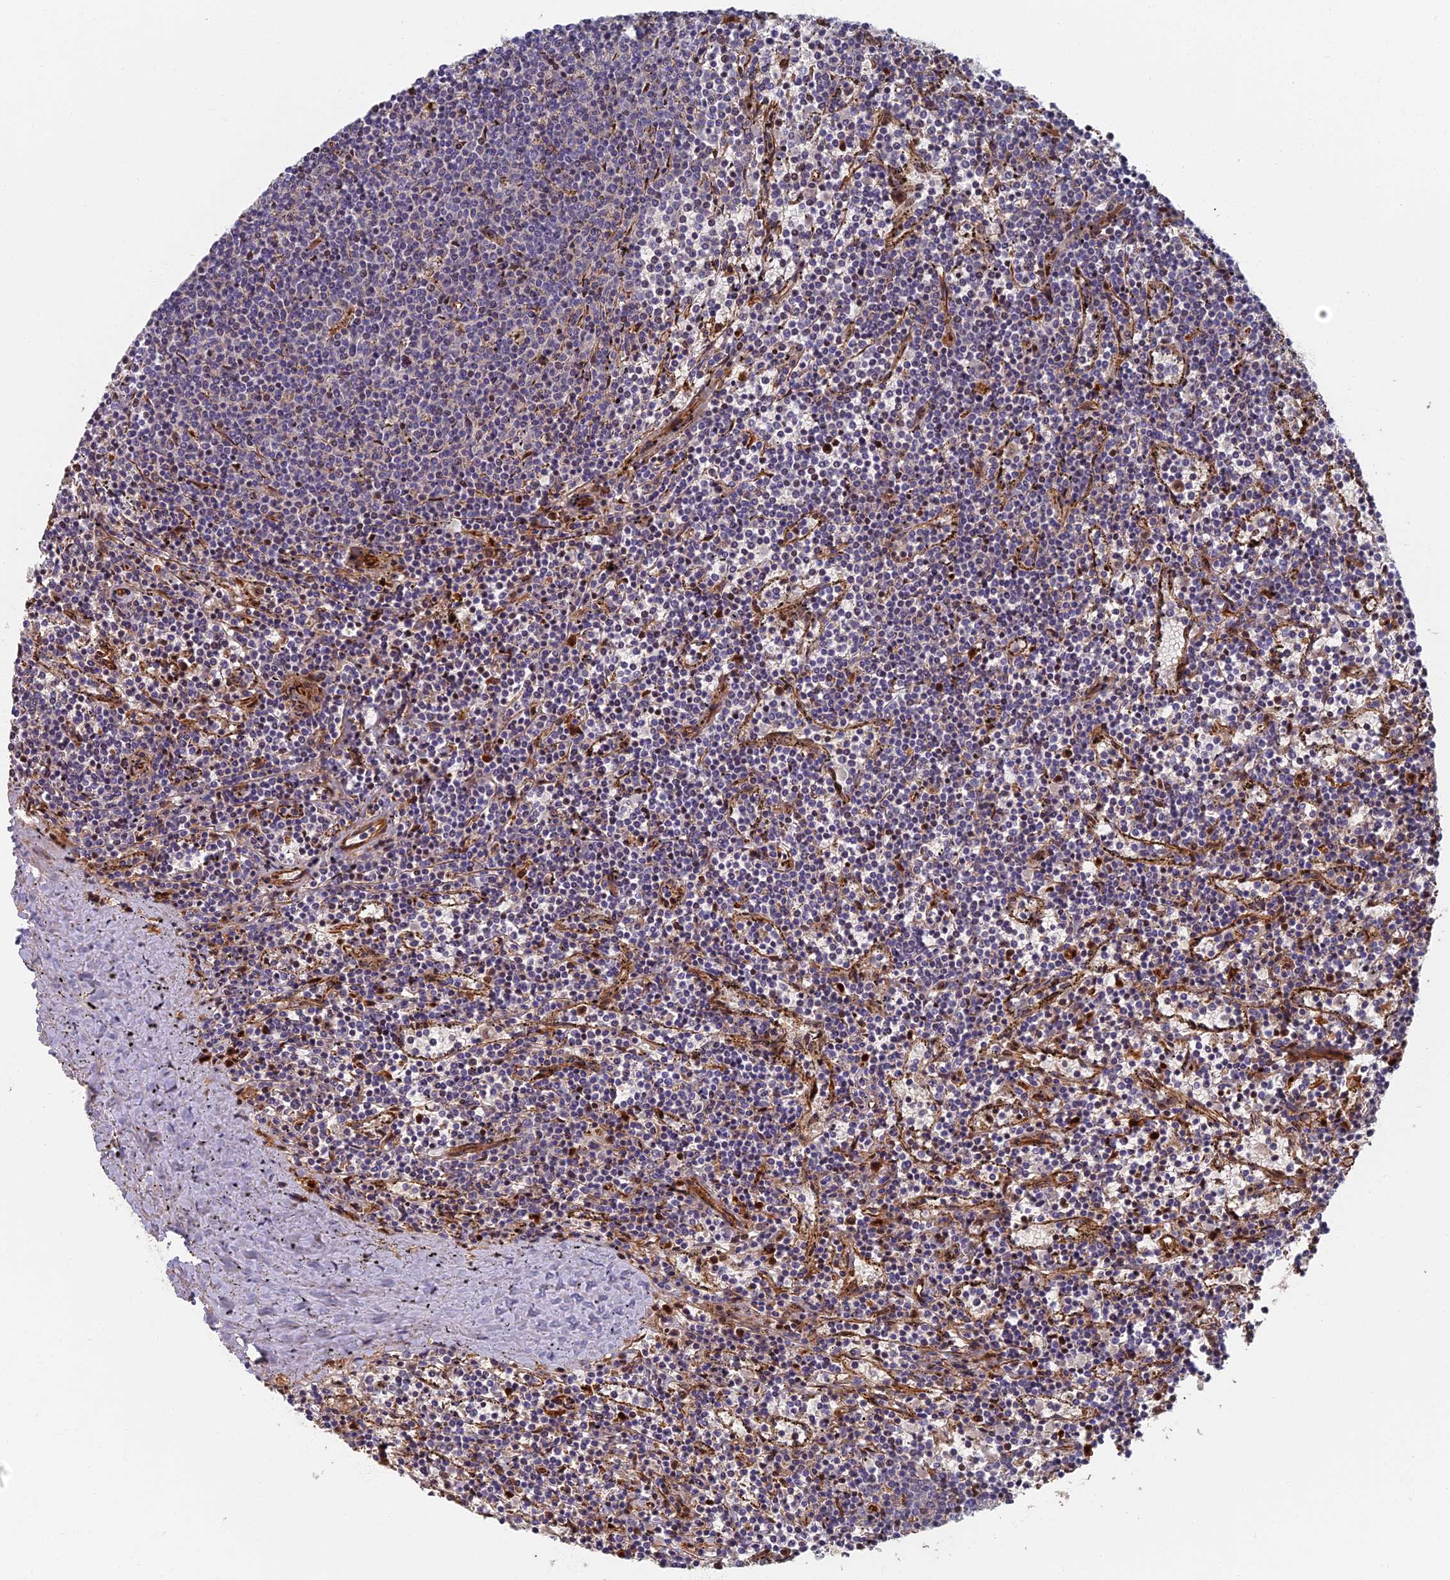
{"staining": {"intensity": "negative", "quantity": "none", "location": "none"}, "tissue": "lymphoma", "cell_type": "Tumor cells", "image_type": "cancer", "snomed": [{"axis": "morphology", "description": "Malignant lymphoma, non-Hodgkin's type, Low grade"}, {"axis": "topography", "description": "Spleen"}], "caption": "The immunohistochemistry (IHC) image has no significant positivity in tumor cells of lymphoma tissue. The staining was performed using DAB to visualize the protein expression in brown, while the nuclei were stained in blue with hematoxylin (Magnification: 20x).", "gene": "ABCB10", "patient": {"sex": "female", "age": 50}}